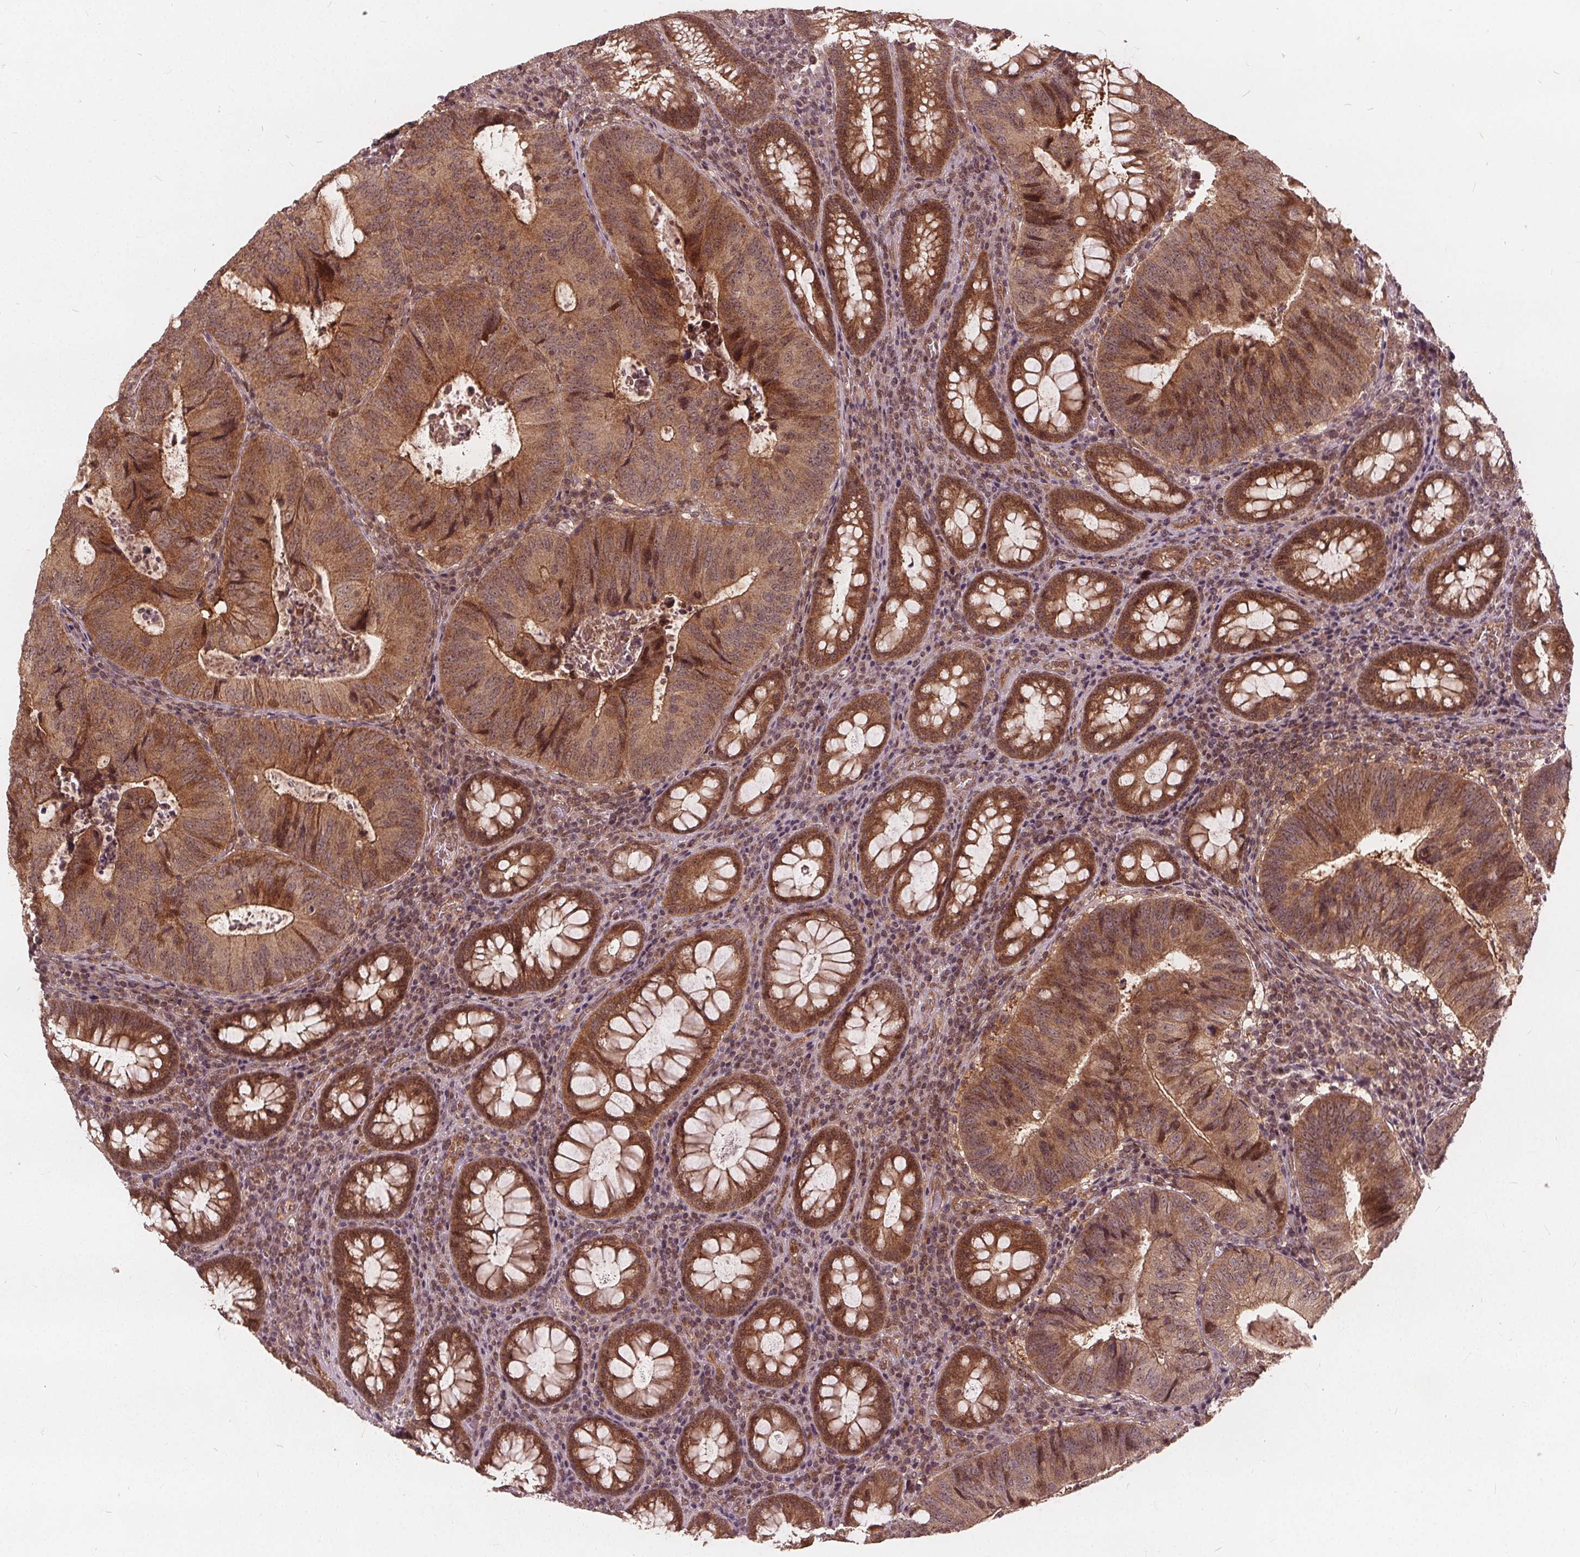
{"staining": {"intensity": "moderate", "quantity": ">75%", "location": "cytoplasmic/membranous"}, "tissue": "colorectal cancer", "cell_type": "Tumor cells", "image_type": "cancer", "snomed": [{"axis": "morphology", "description": "Adenocarcinoma, NOS"}, {"axis": "topography", "description": "Colon"}], "caption": "Moderate cytoplasmic/membranous expression for a protein is appreciated in about >75% of tumor cells of colorectal cancer (adenocarcinoma) using IHC.", "gene": "PPP1CB", "patient": {"sex": "male", "age": 67}}